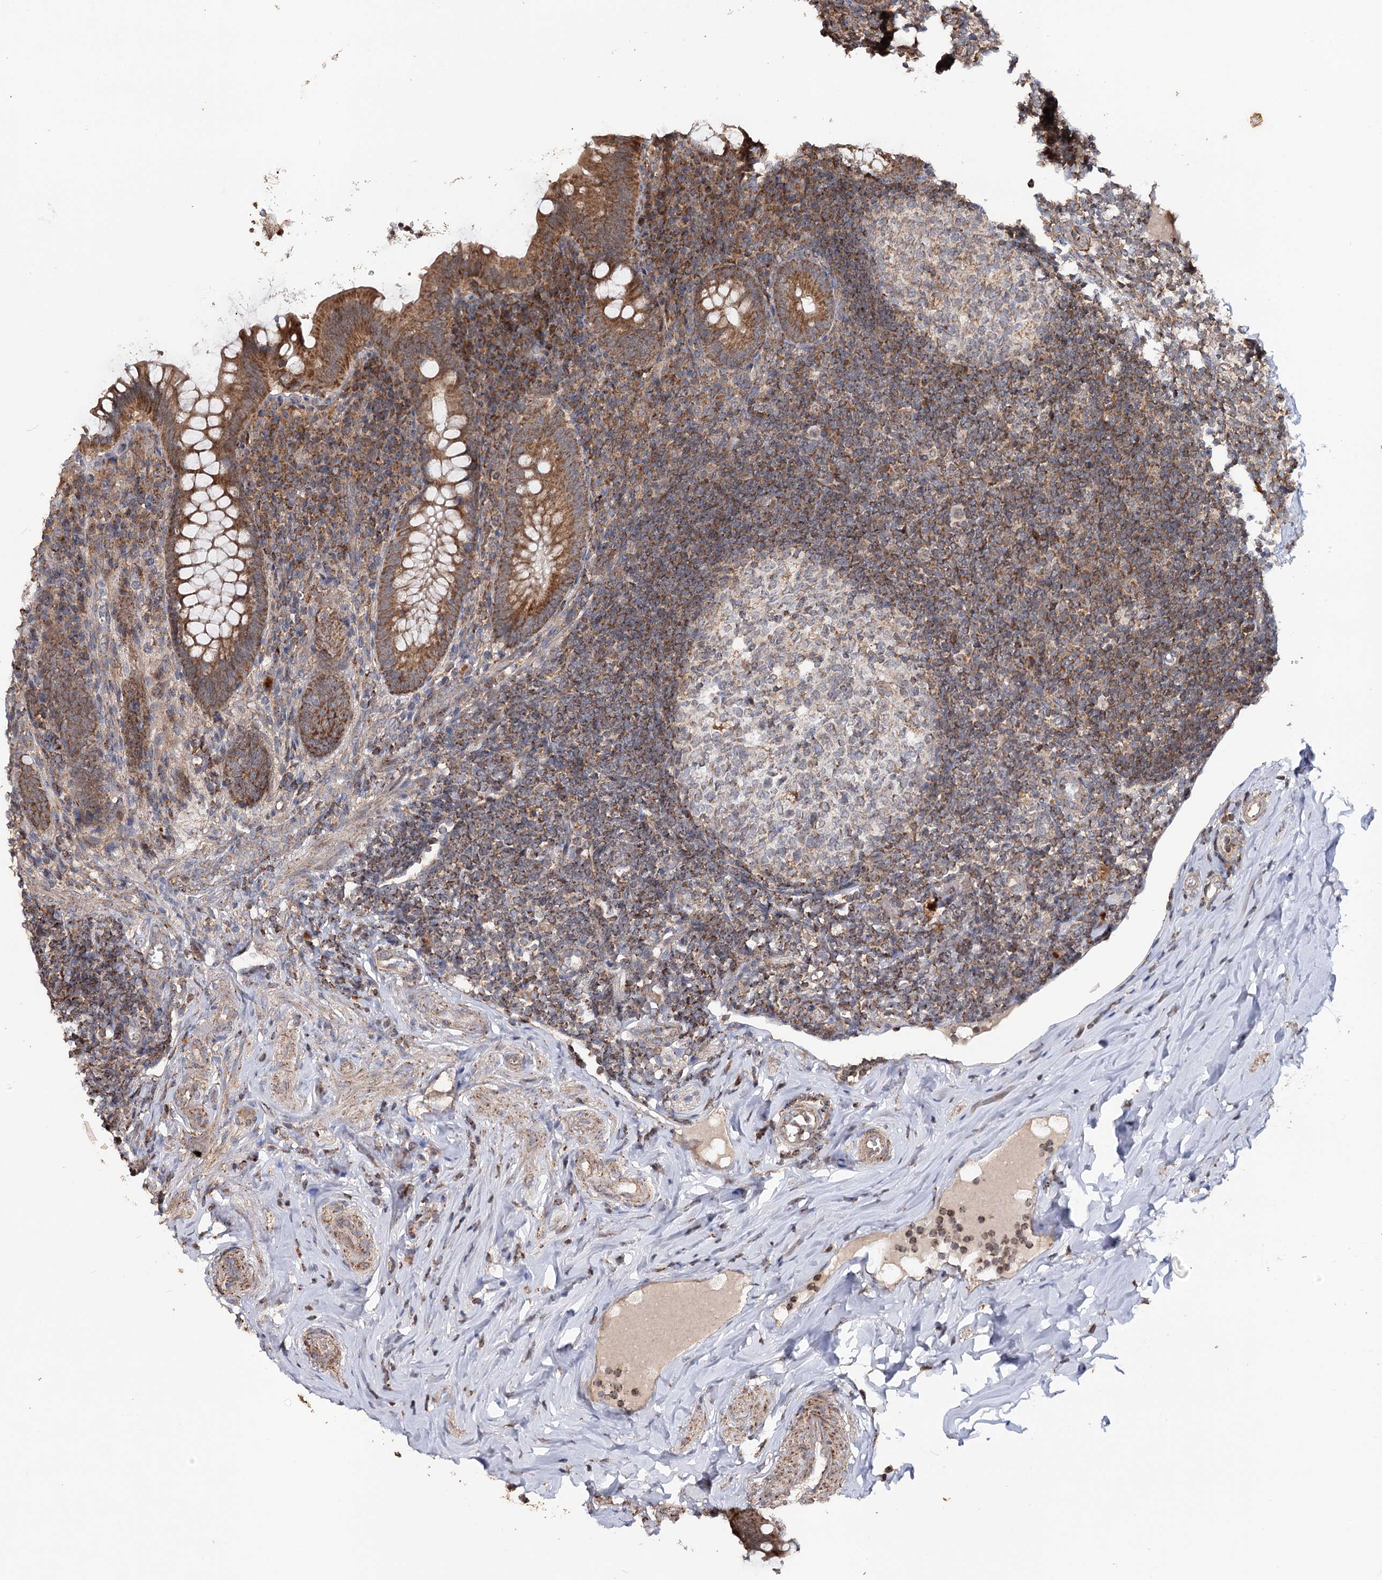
{"staining": {"intensity": "moderate", "quantity": ">75%", "location": "cytoplasmic/membranous"}, "tissue": "appendix", "cell_type": "Glandular cells", "image_type": "normal", "snomed": [{"axis": "morphology", "description": "Normal tissue, NOS"}, {"axis": "topography", "description": "Appendix"}], "caption": "A high-resolution histopathology image shows immunohistochemistry staining of unremarkable appendix, which displays moderate cytoplasmic/membranous expression in approximately >75% of glandular cells. Using DAB (brown) and hematoxylin (blue) stains, captured at high magnification using brightfield microscopy.", "gene": "MINDY3", "patient": {"sex": "female", "age": 33}}